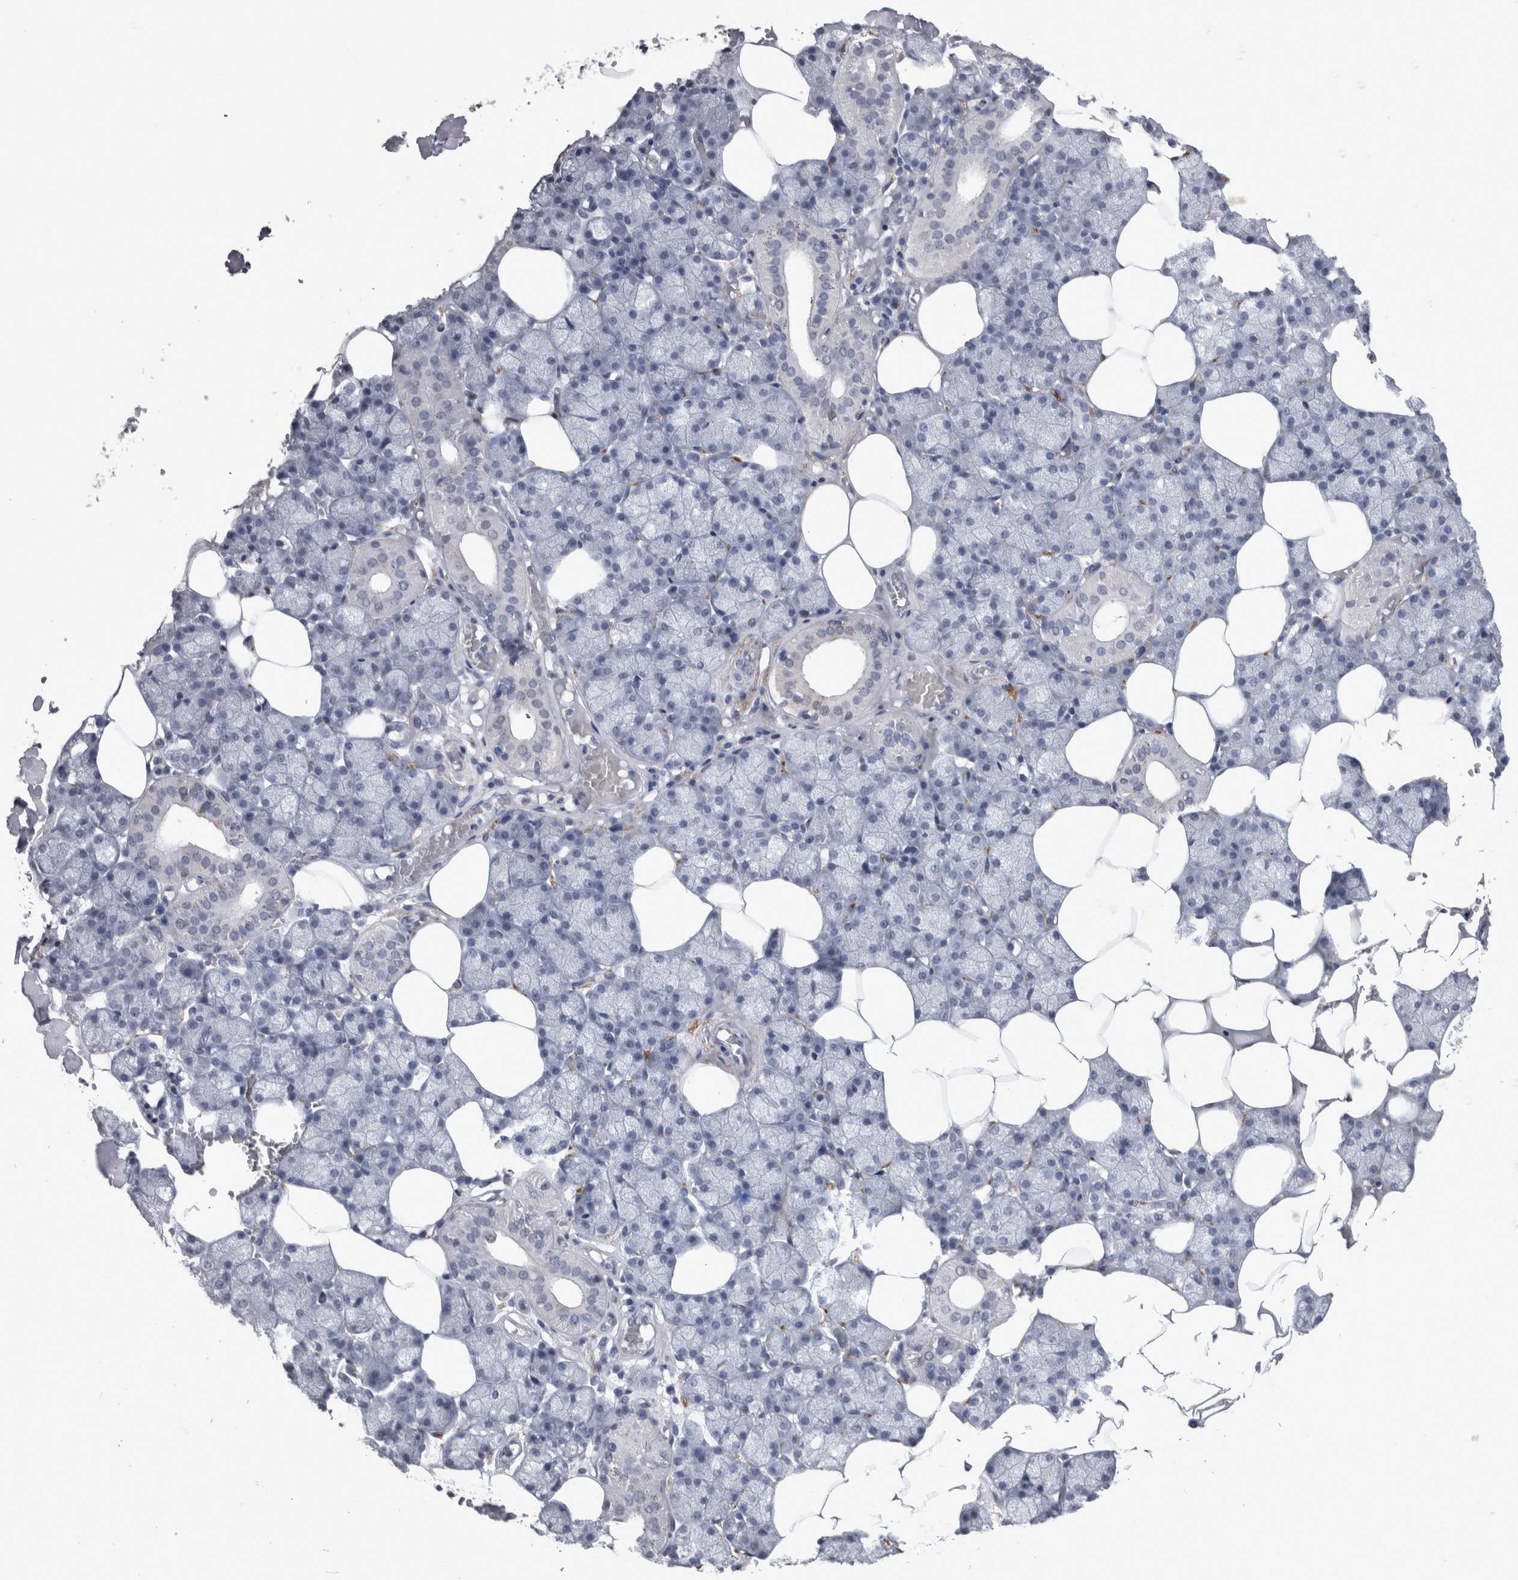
{"staining": {"intensity": "negative", "quantity": "none", "location": "none"}, "tissue": "salivary gland", "cell_type": "Glandular cells", "image_type": "normal", "snomed": [{"axis": "morphology", "description": "Normal tissue, NOS"}, {"axis": "topography", "description": "Salivary gland"}], "caption": "Immunohistochemistry photomicrograph of benign salivary gland: salivary gland stained with DAB reveals no significant protein positivity in glandular cells.", "gene": "ACOT7", "patient": {"sex": "male", "age": 62}}